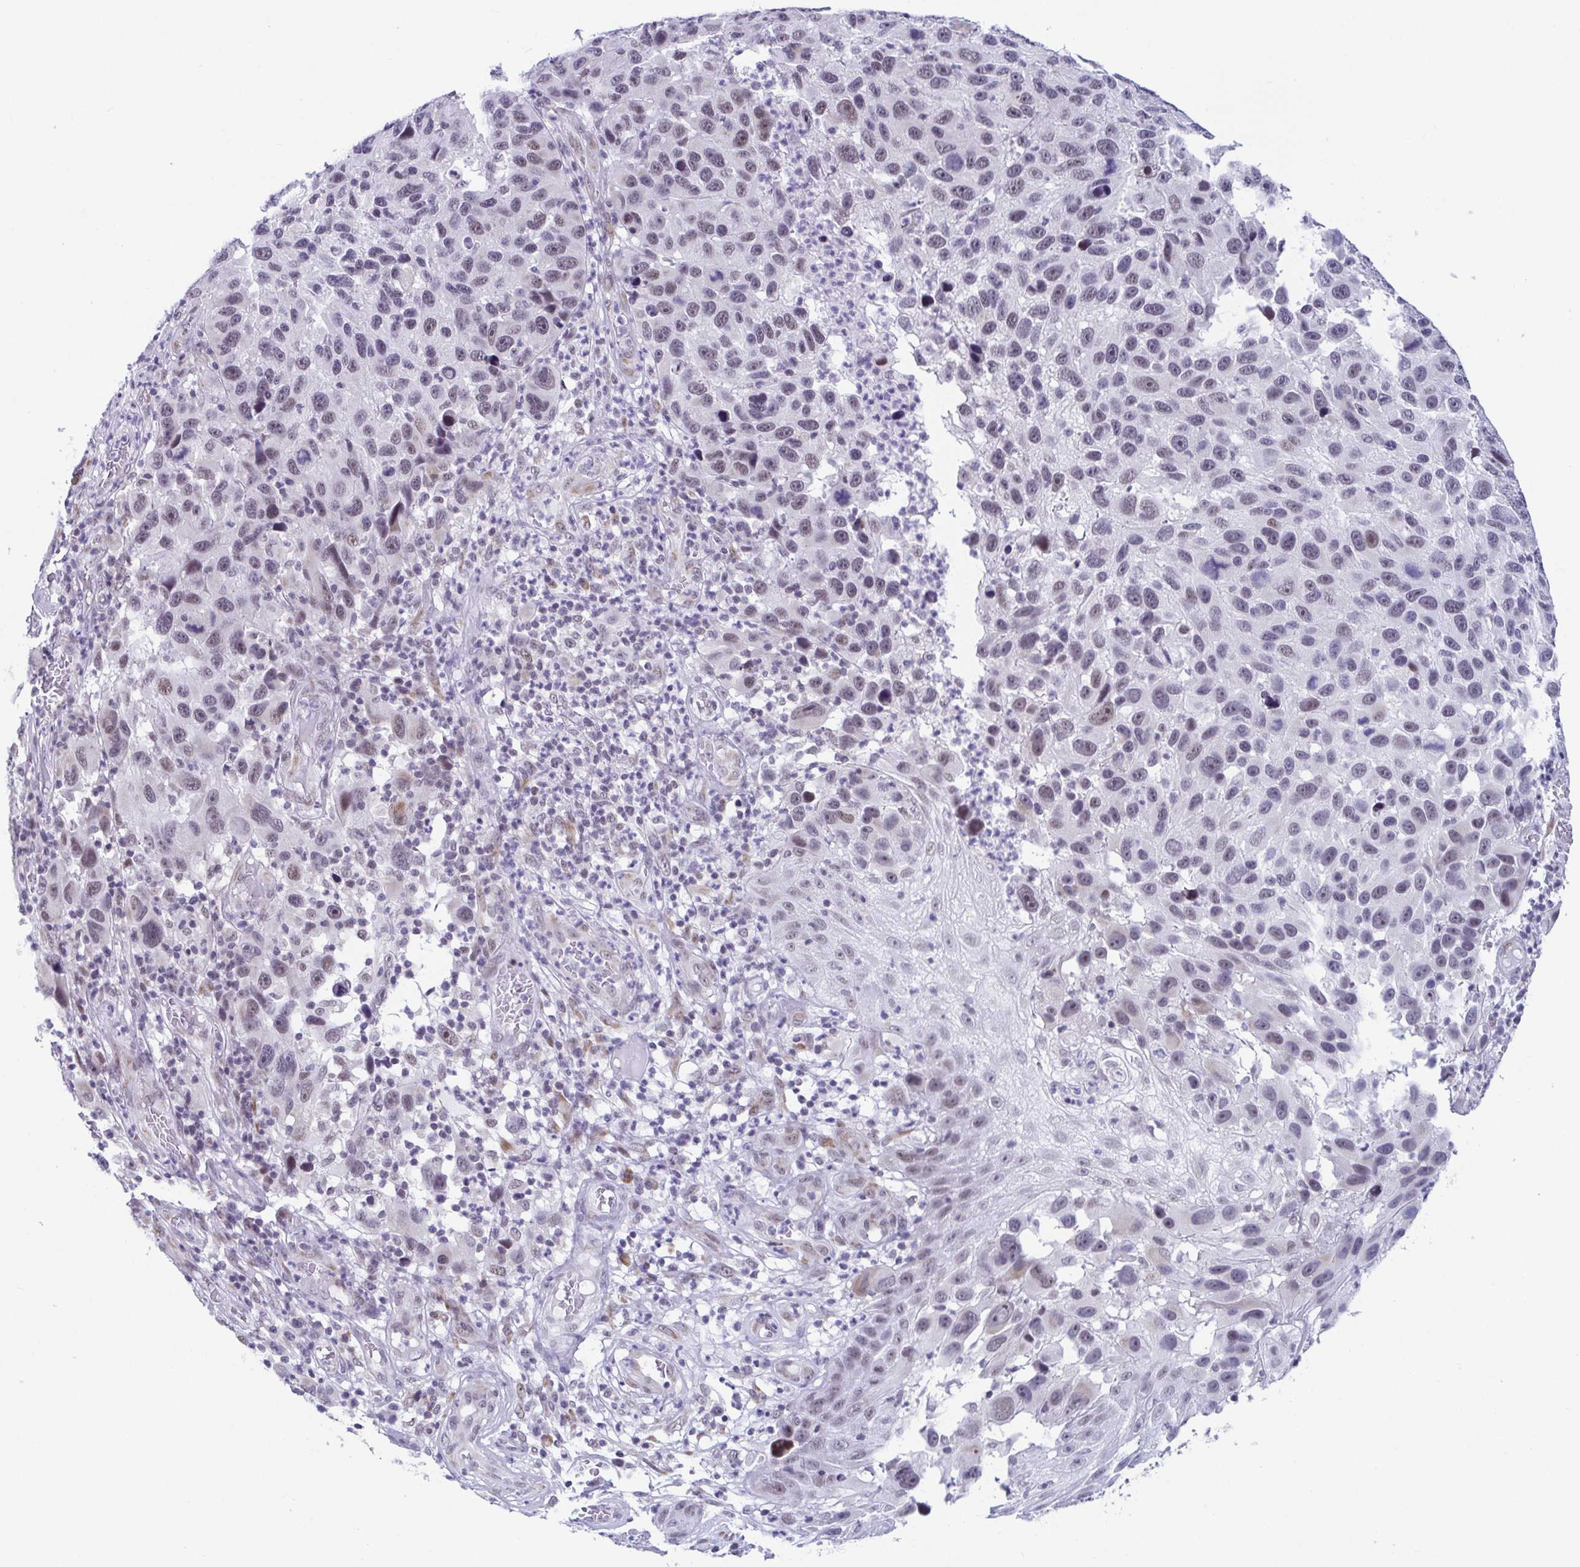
{"staining": {"intensity": "weak", "quantity": ">75%", "location": "nuclear"}, "tissue": "melanoma", "cell_type": "Tumor cells", "image_type": "cancer", "snomed": [{"axis": "morphology", "description": "Malignant melanoma, NOS"}, {"axis": "topography", "description": "Skin"}], "caption": "This histopathology image displays IHC staining of melanoma, with low weak nuclear positivity in approximately >75% of tumor cells.", "gene": "WDR72", "patient": {"sex": "male", "age": 53}}